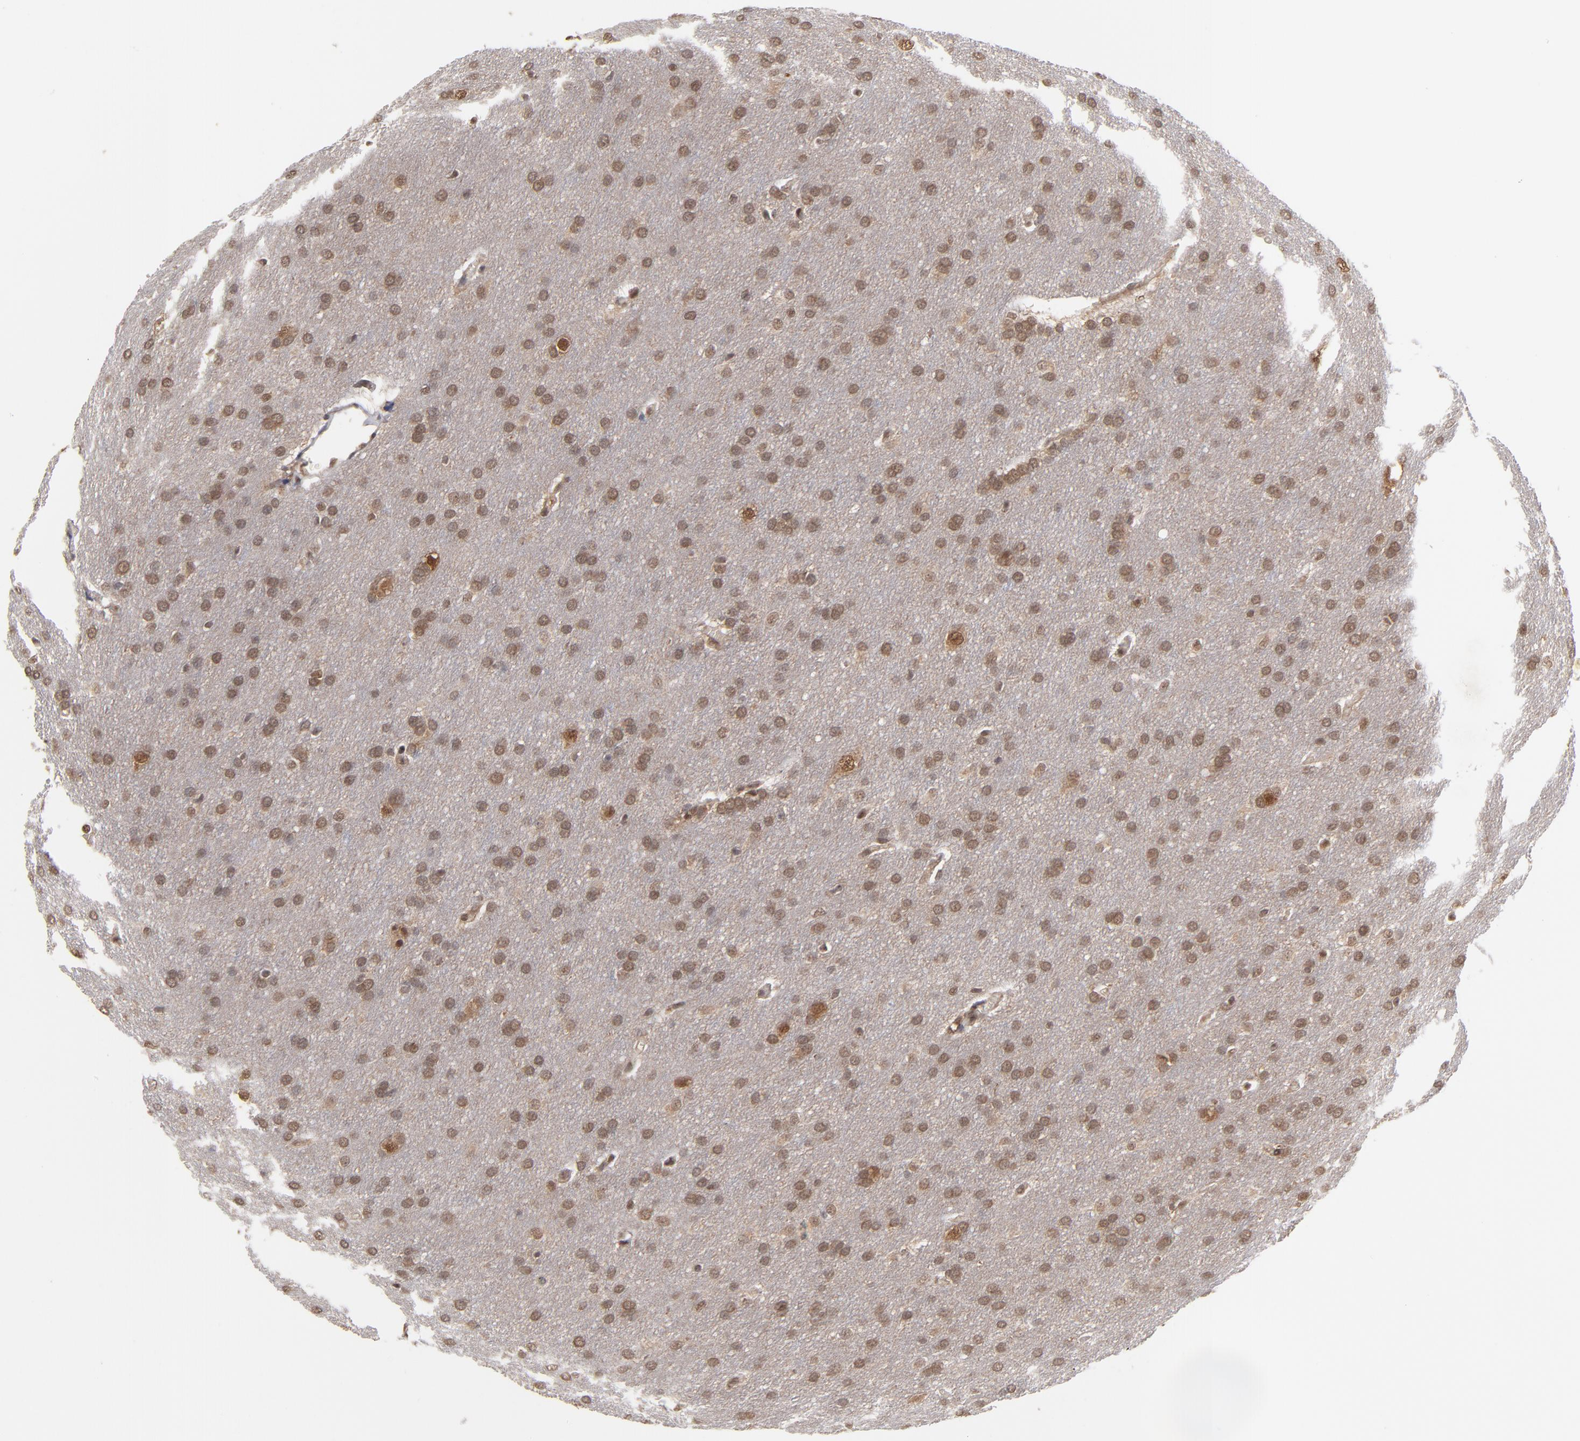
{"staining": {"intensity": "moderate", "quantity": ">75%", "location": "nuclear"}, "tissue": "glioma", "cell_type": "Tumor cells", "image_type": "cancer", "snomed": [{"axis": "morphology", "description": "Glioma, malignant, Low grade"}, {"axis": "topography", "description": "Brain"}], "caption": "The immunohistochemical stain shows moderate nuclear positivity in tumor cells of glioma tissue.", "gene": "HUWE1", "patient": {"sex": "female", "age": 32}}